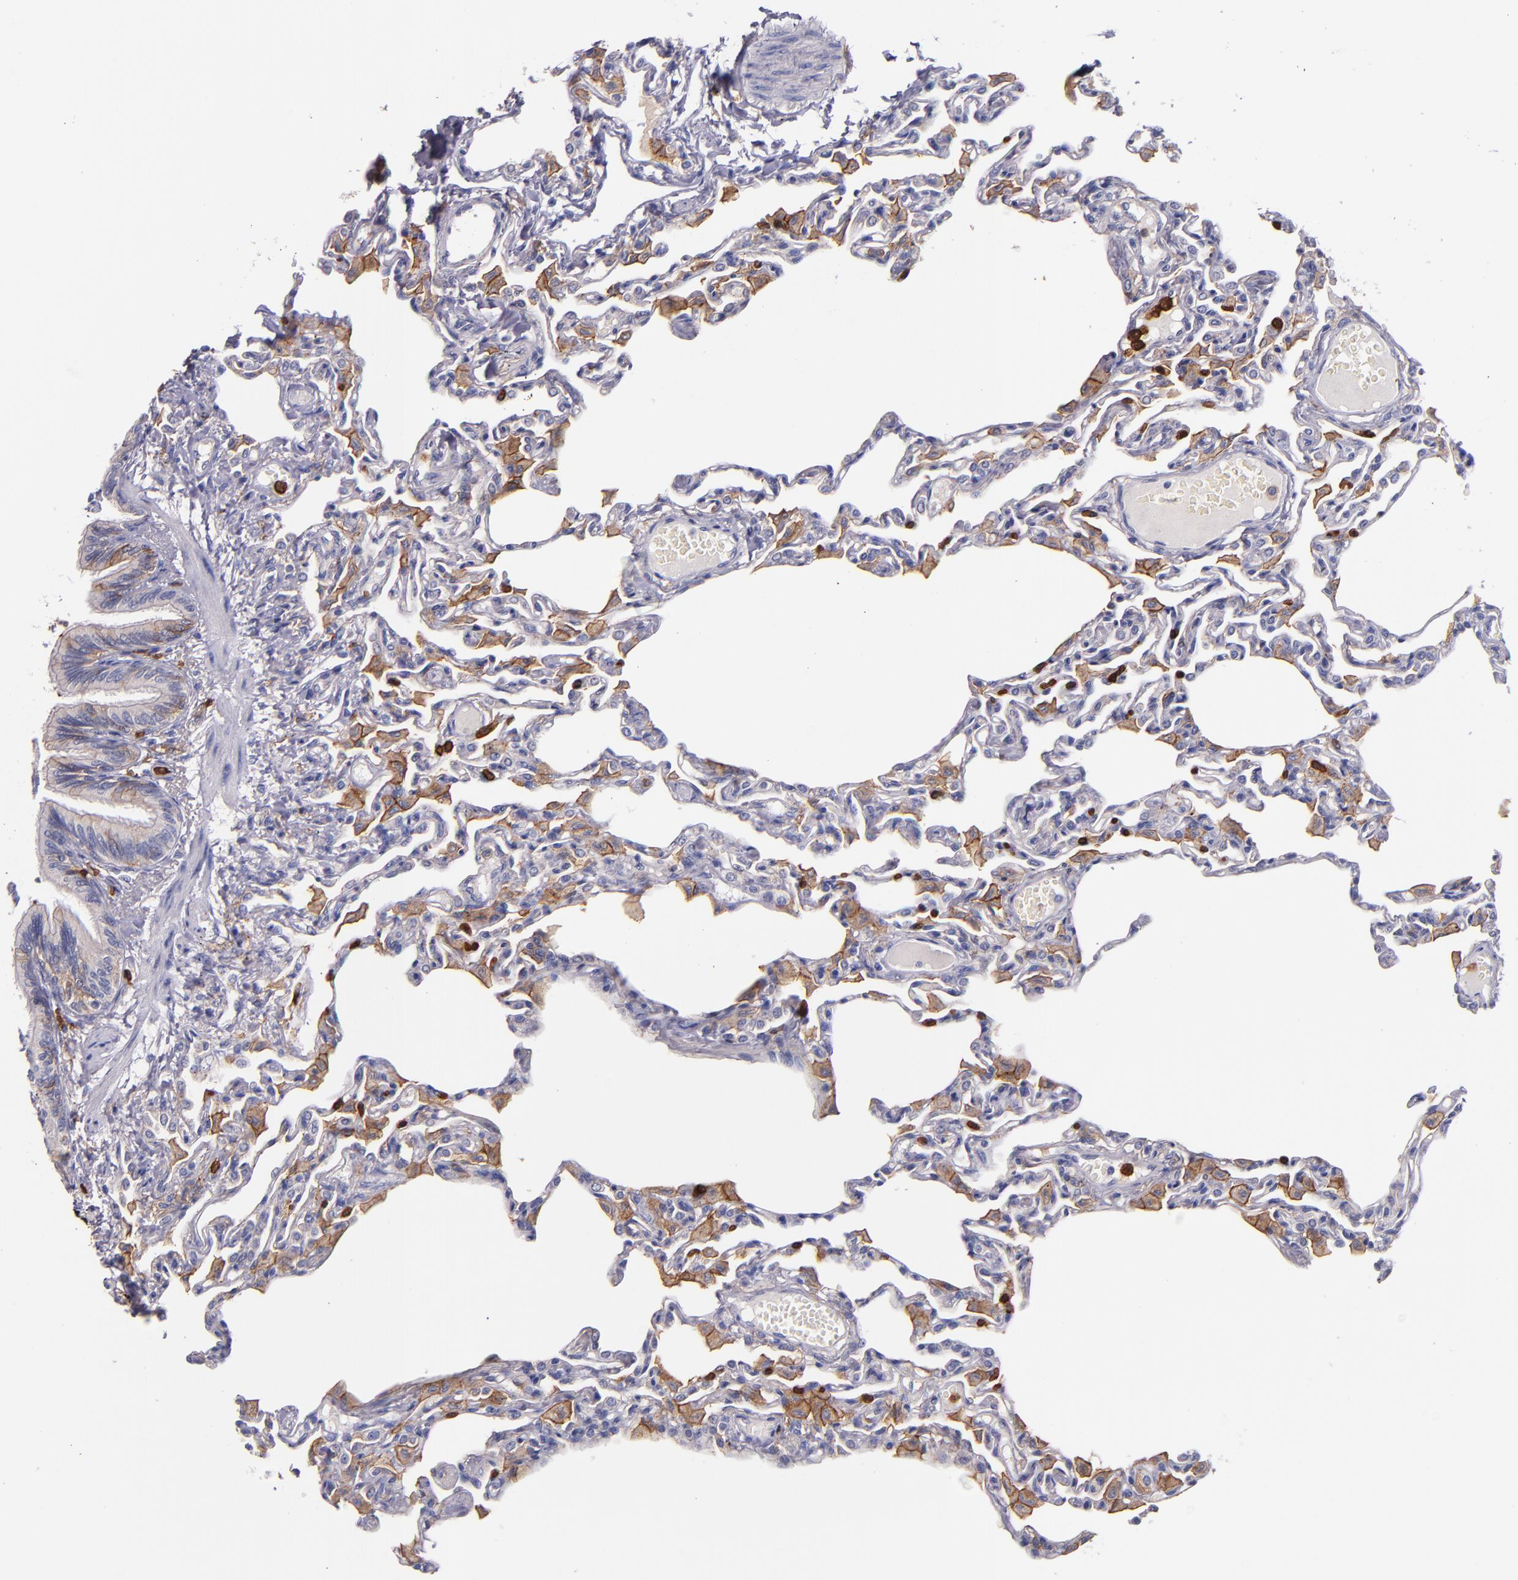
{"staining": {"intensity": "negative", "quantity": "none", "location": "none"}, "tissue": "lung", "cell_type": "Alveolar cells", "image_type": "normal", "snomed": [{"axis": "morphology", "description": "Normal tissue, NOS"}, {"axis": "topography", "description": "Lung"}], "caption": "Alveolar cells show no significant expression in normal lung.", "gene": "C5AR1", "patient": {"sex": "female", "age": 49}}